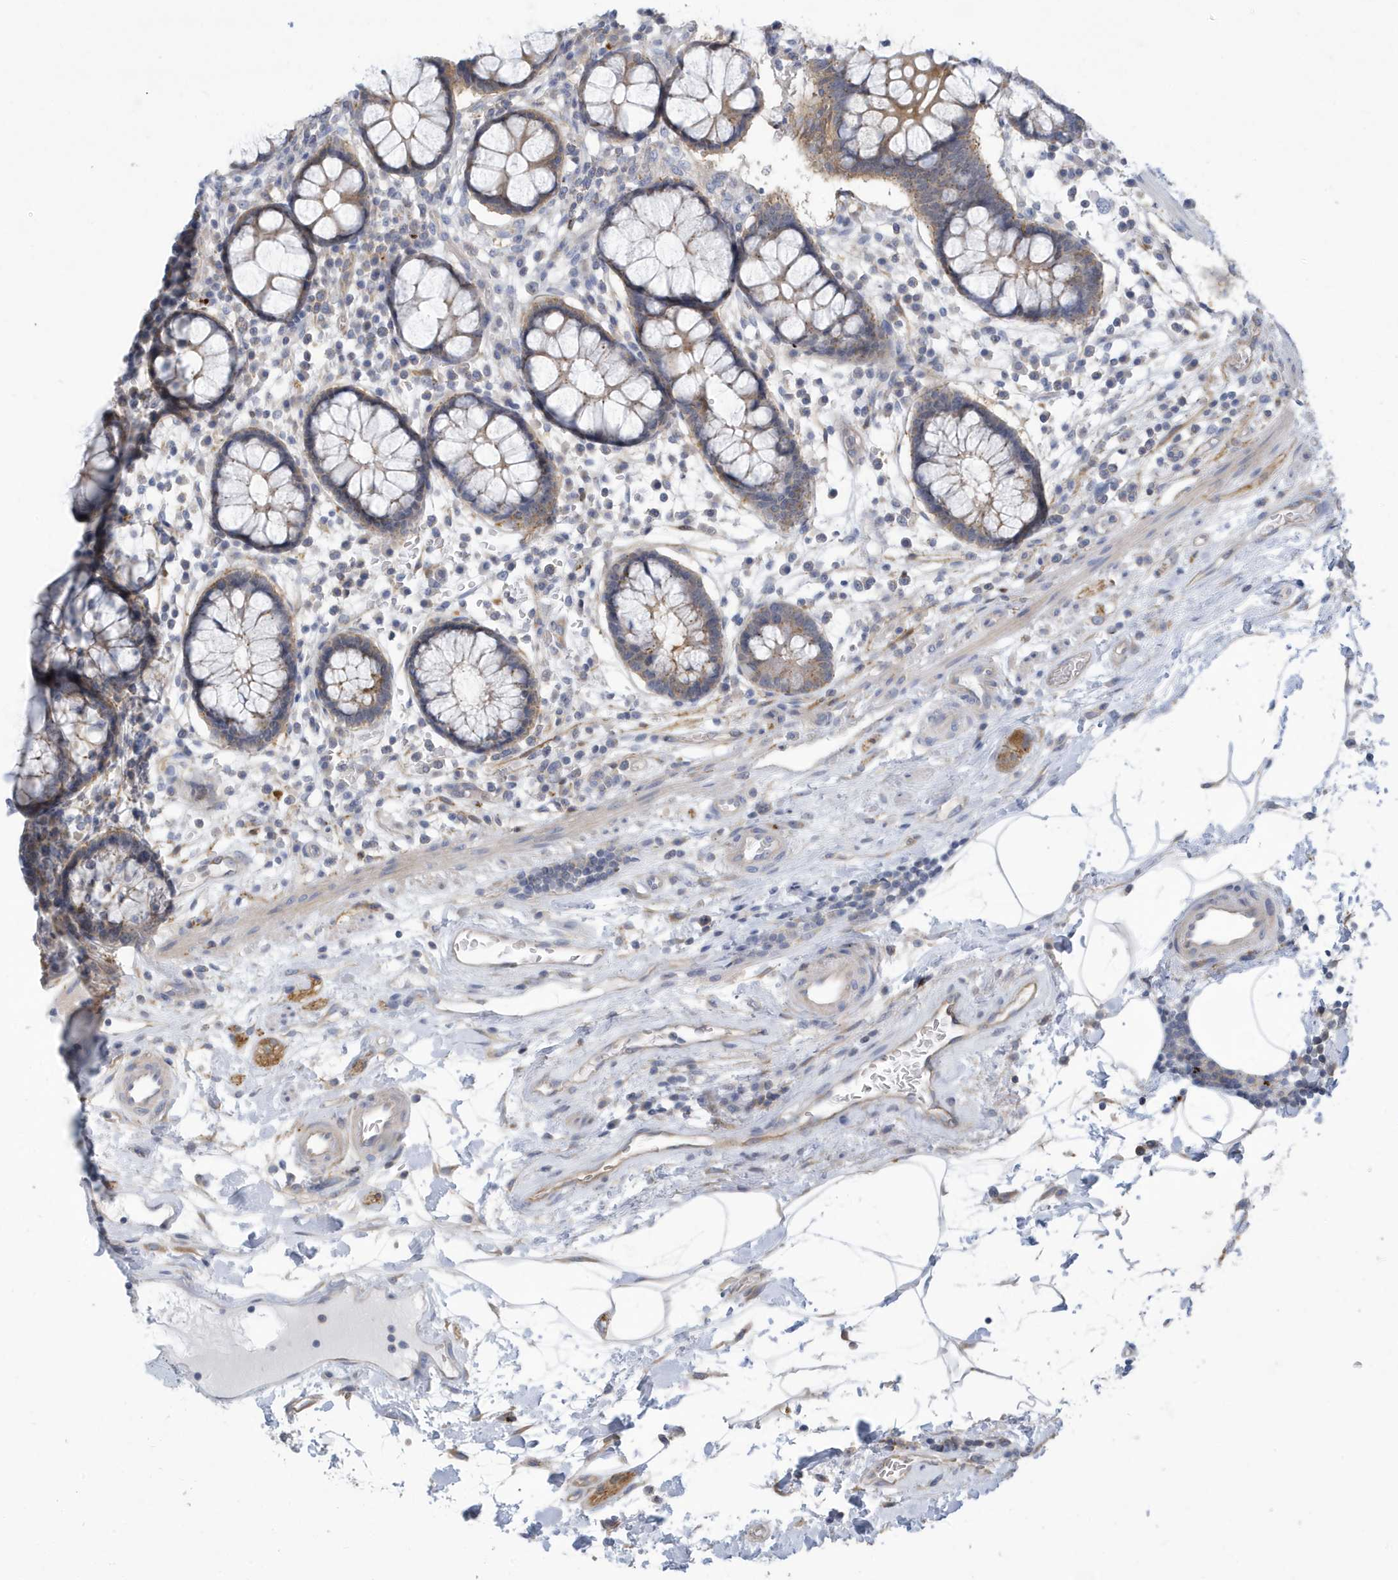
{"staining": {"intensity": "weak", "quantity": "25%-75%", "location": "cytoplasmic/membranous"}, "tissue": "colon", "cell_type": "Endothelial cells", "image_type": "normal", "snomed": [{"axis": "morphology", "description": "Normal tissue, NOS"}, {"axis": "topography", "description": "Colon"}], "caption": "Colon stained with immunohistochemistry reveals weak cytoplasmic/membranous staining in approximately 25%-75% of endothelial cells. Nuclei are stained in blue.", "gene": "VTA1", "patient": {"sex": "female", "age": 79}}